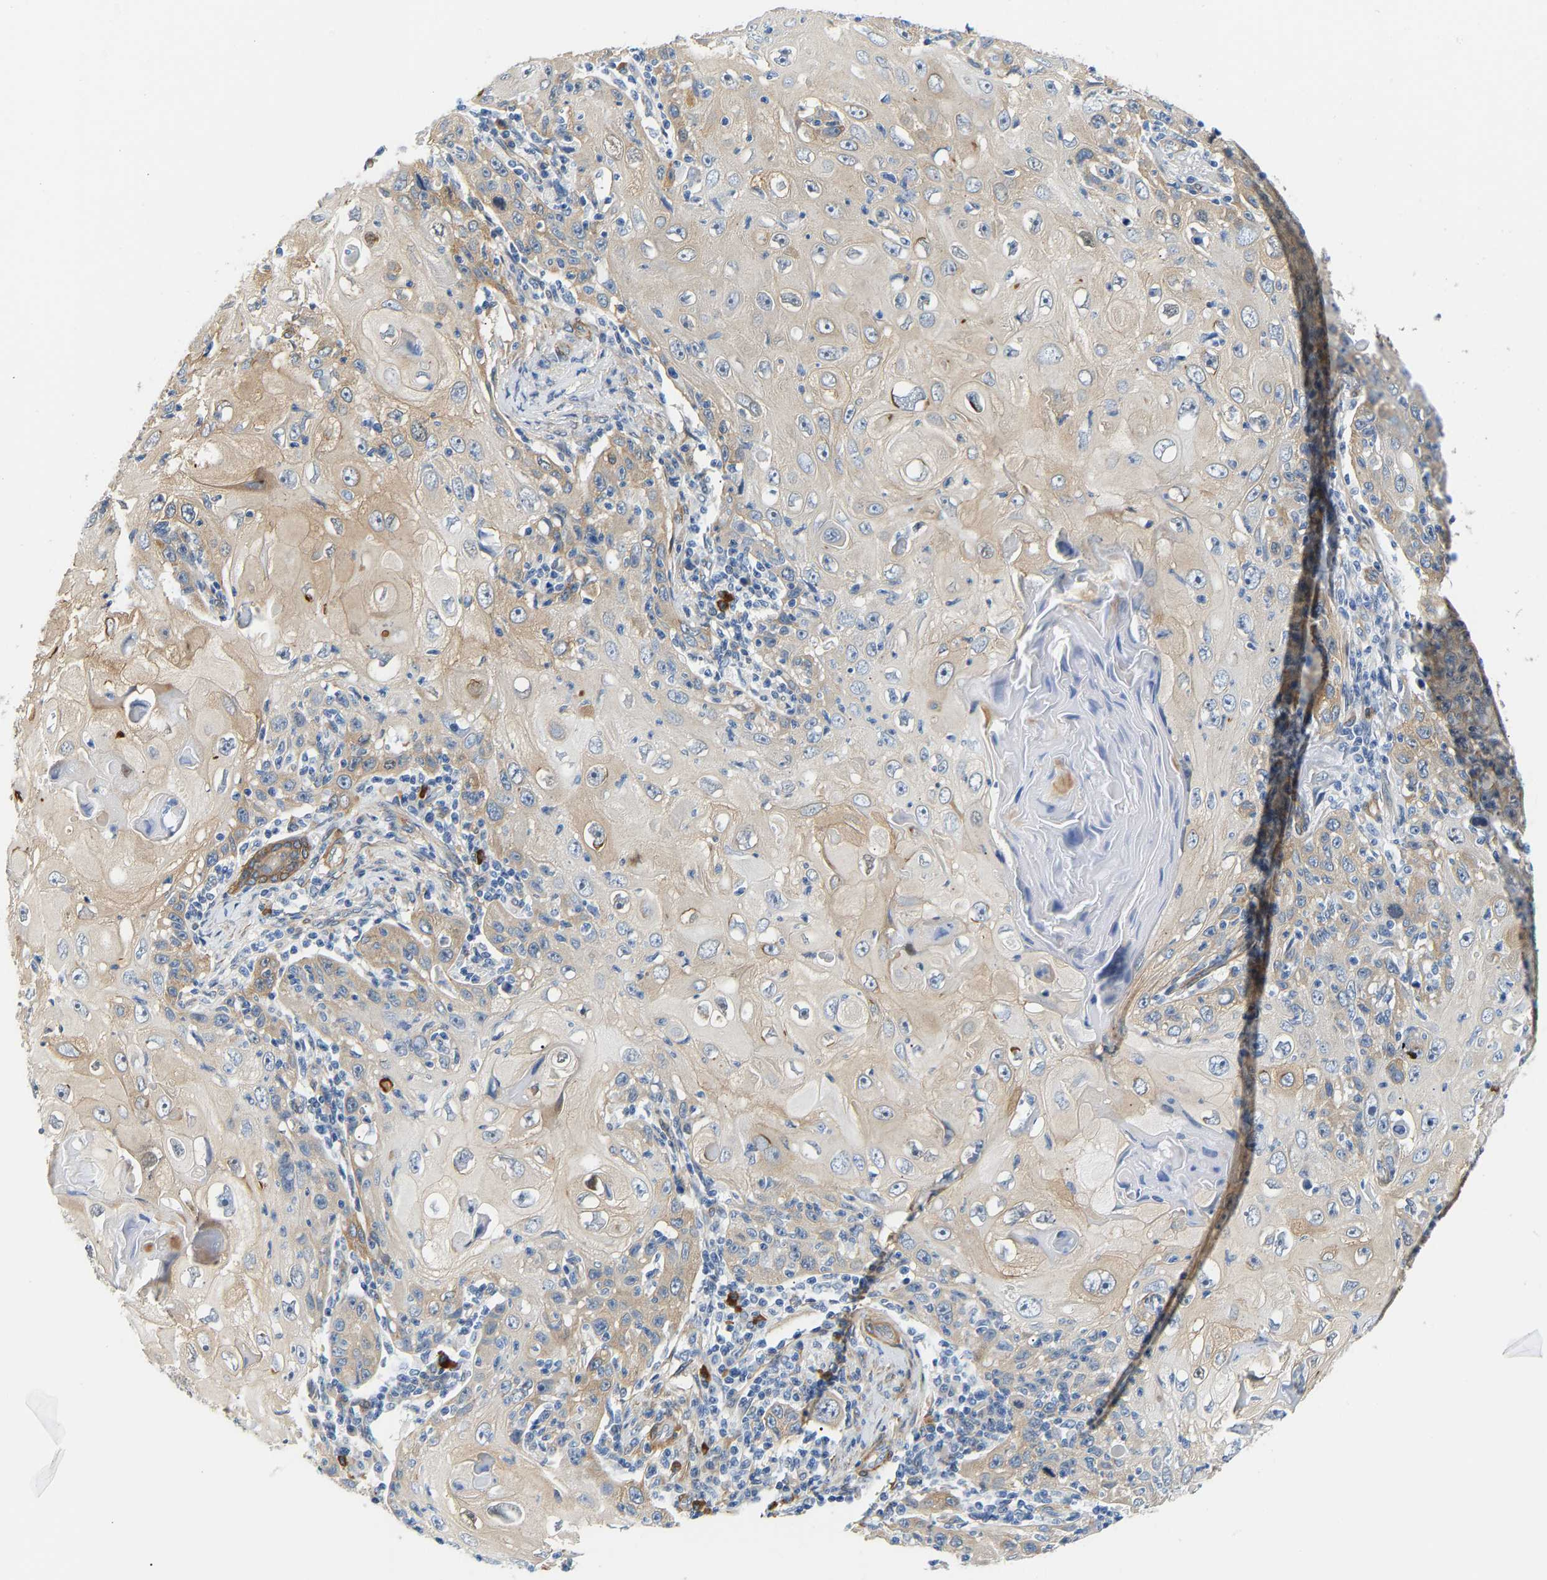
{"staining": {"intensity": "moderate", "quantity": "<25%", "location": "cytoplasmic/membranous"}, "tissue": "skin cancer", "cell_type": "Tumor cells", "image_type": "cancer", "snomed": [{"axis": "morphology", "description": "Squamous cell carcinoma, NOS"}, {"axis": "topography", "description": "Skin"}], "caption": "Immunohistochemical staining of human skin cancer (squamous cell carcinoma) shows moderate cytoplasmic/membranous protein positivity in approximately <25% of tumor cells.", "gene": "PAWR", "patient": {"sex": "female", "age": 88}}